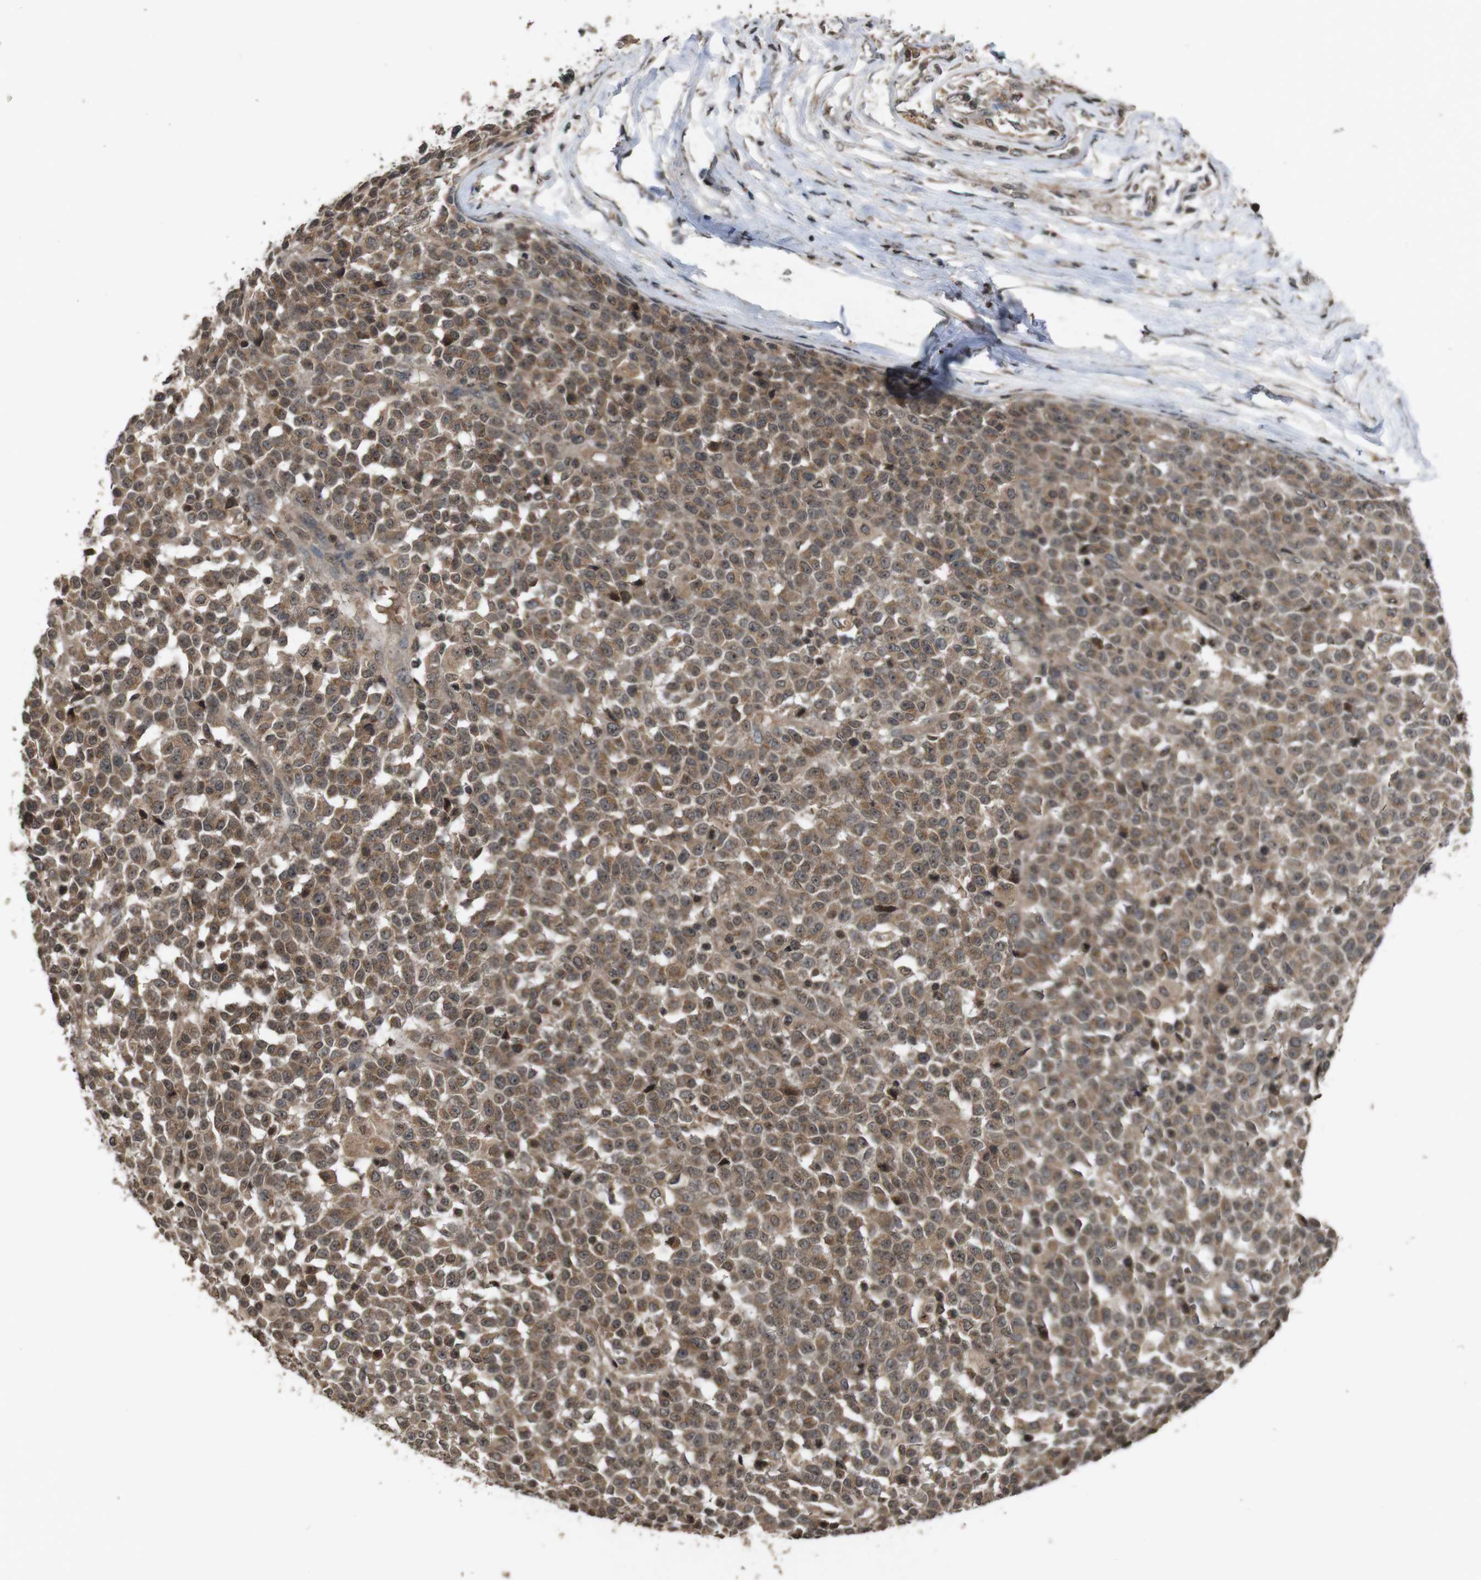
{"staining": {"intensity": "moderate", "quantity": ">75%", "location": "cytoplasmic/membranous,nuclear"}, "tissue": "testis cancer", "cell_type": "Tumor cells", "image_type": "cancer", "snomed": [{"axis": "morphology", "description": "Seminoma, NOS"}, {"axis": "topography", "description": "Testis"}], "caption": "Protein expression analysis of testis cancer (seminoma) shows moderate cytoplasmic/membranous and nuclear expression in about >75% of tumor cells. (DAB (3,3'-diaminobenzidine) IHC, brown staining for protein, blue staining for nuclei).", "gene": "SORL1", "patient": {"sex": "male", "age": 59}}